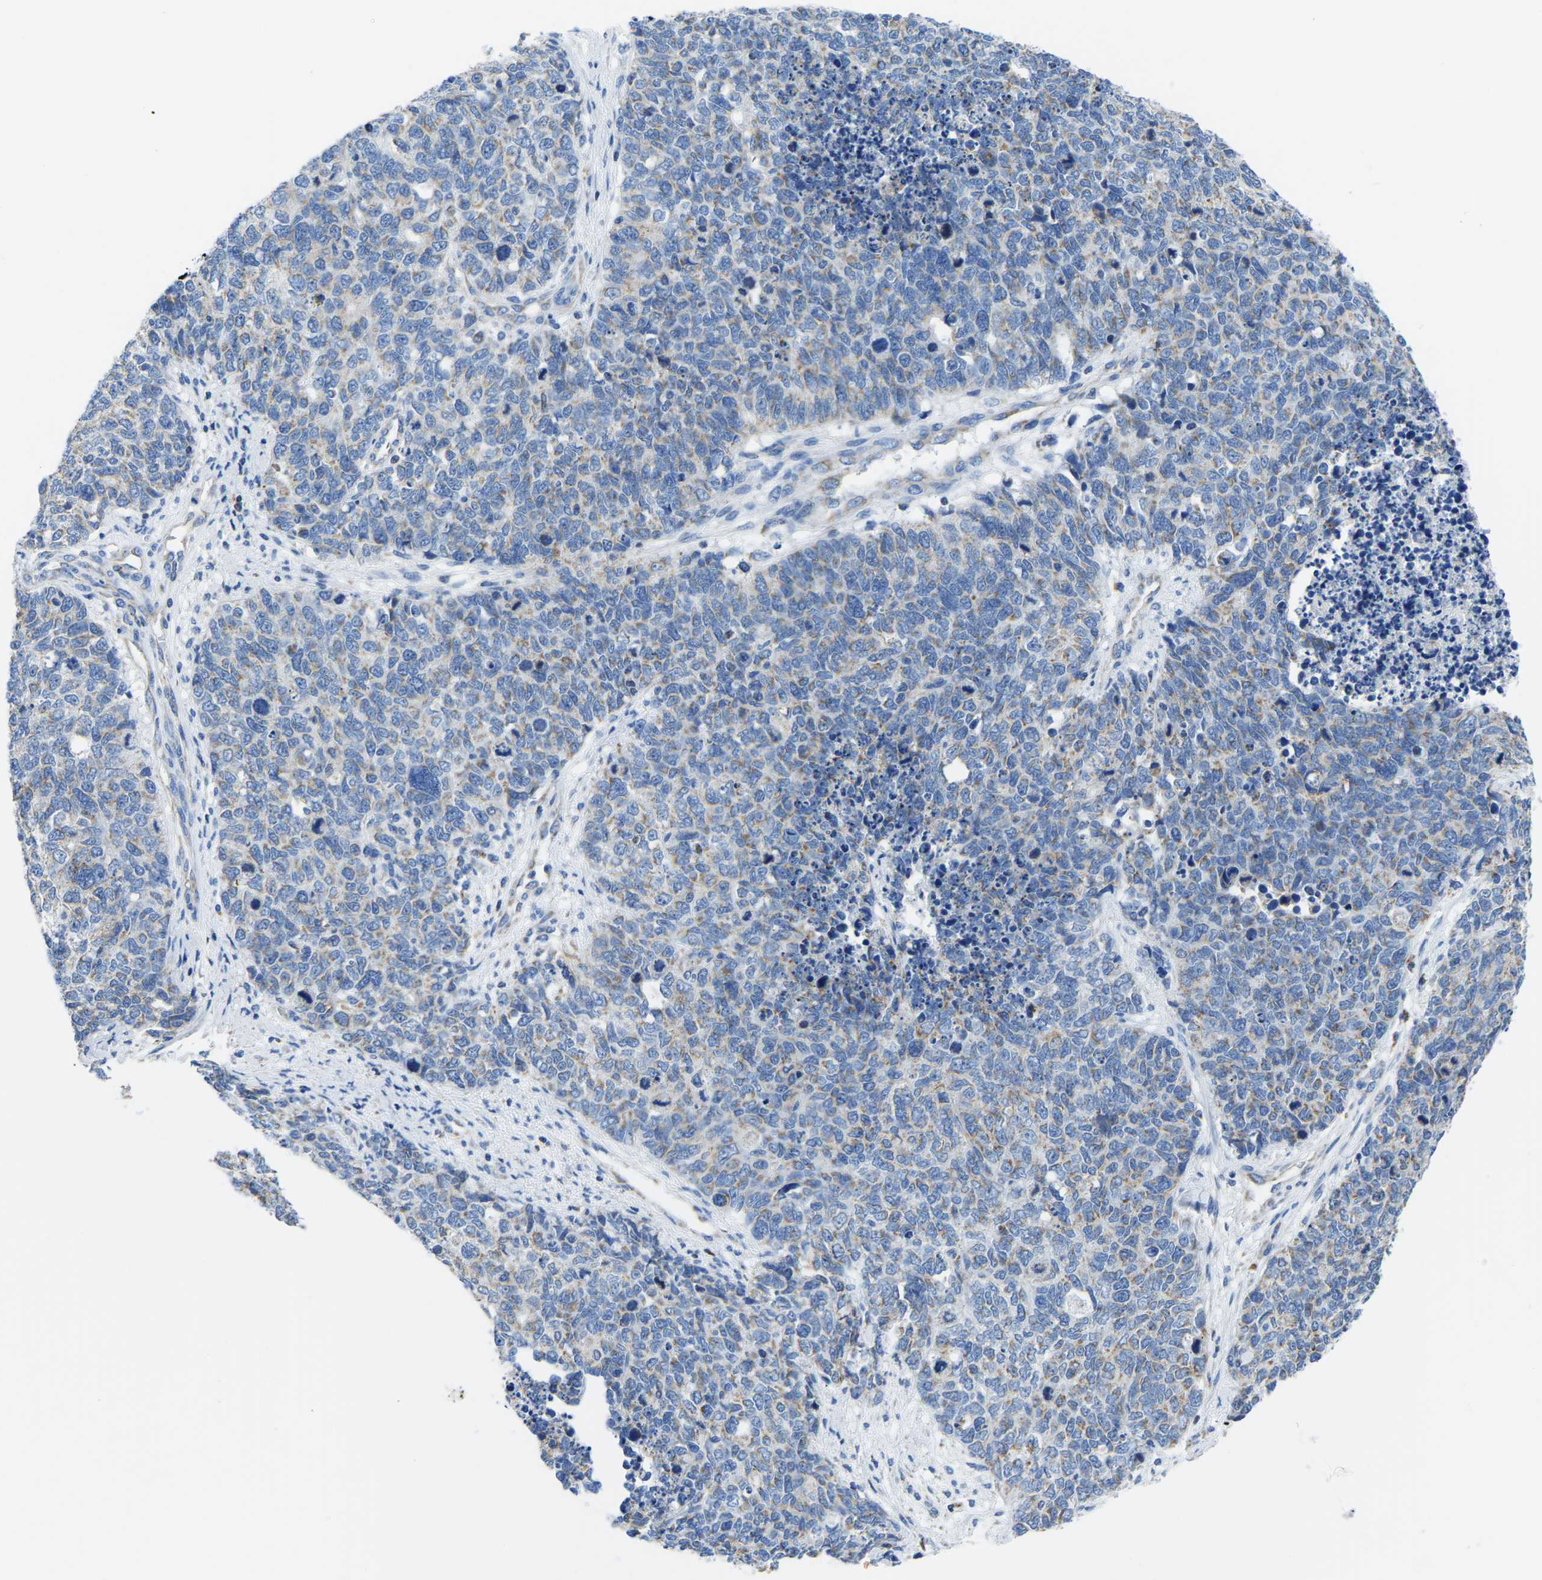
{"staining": {"intensity": "negative", "quantity": "none", "location": "none"}, "tissue": "cervical cancer", "cell_type": "Tumor cells", "image_type": "cancer", "snomed": [{"axis": "morphology", "description": "Squamous cell carcinoma, NOS"}, {"axis": "topography", "description": "Cervix"}], "caption": "Tumor cells are negative for protein expression in human cervical squamous cell carcinoma. (Stains: DAB immunohistochemistry (IHC) with hematoxylin counter stain, Microscopy: brightfield microscopy at high magnification).", "gene": "ETFA", "patient": {"sex": "female", "age": 63}}